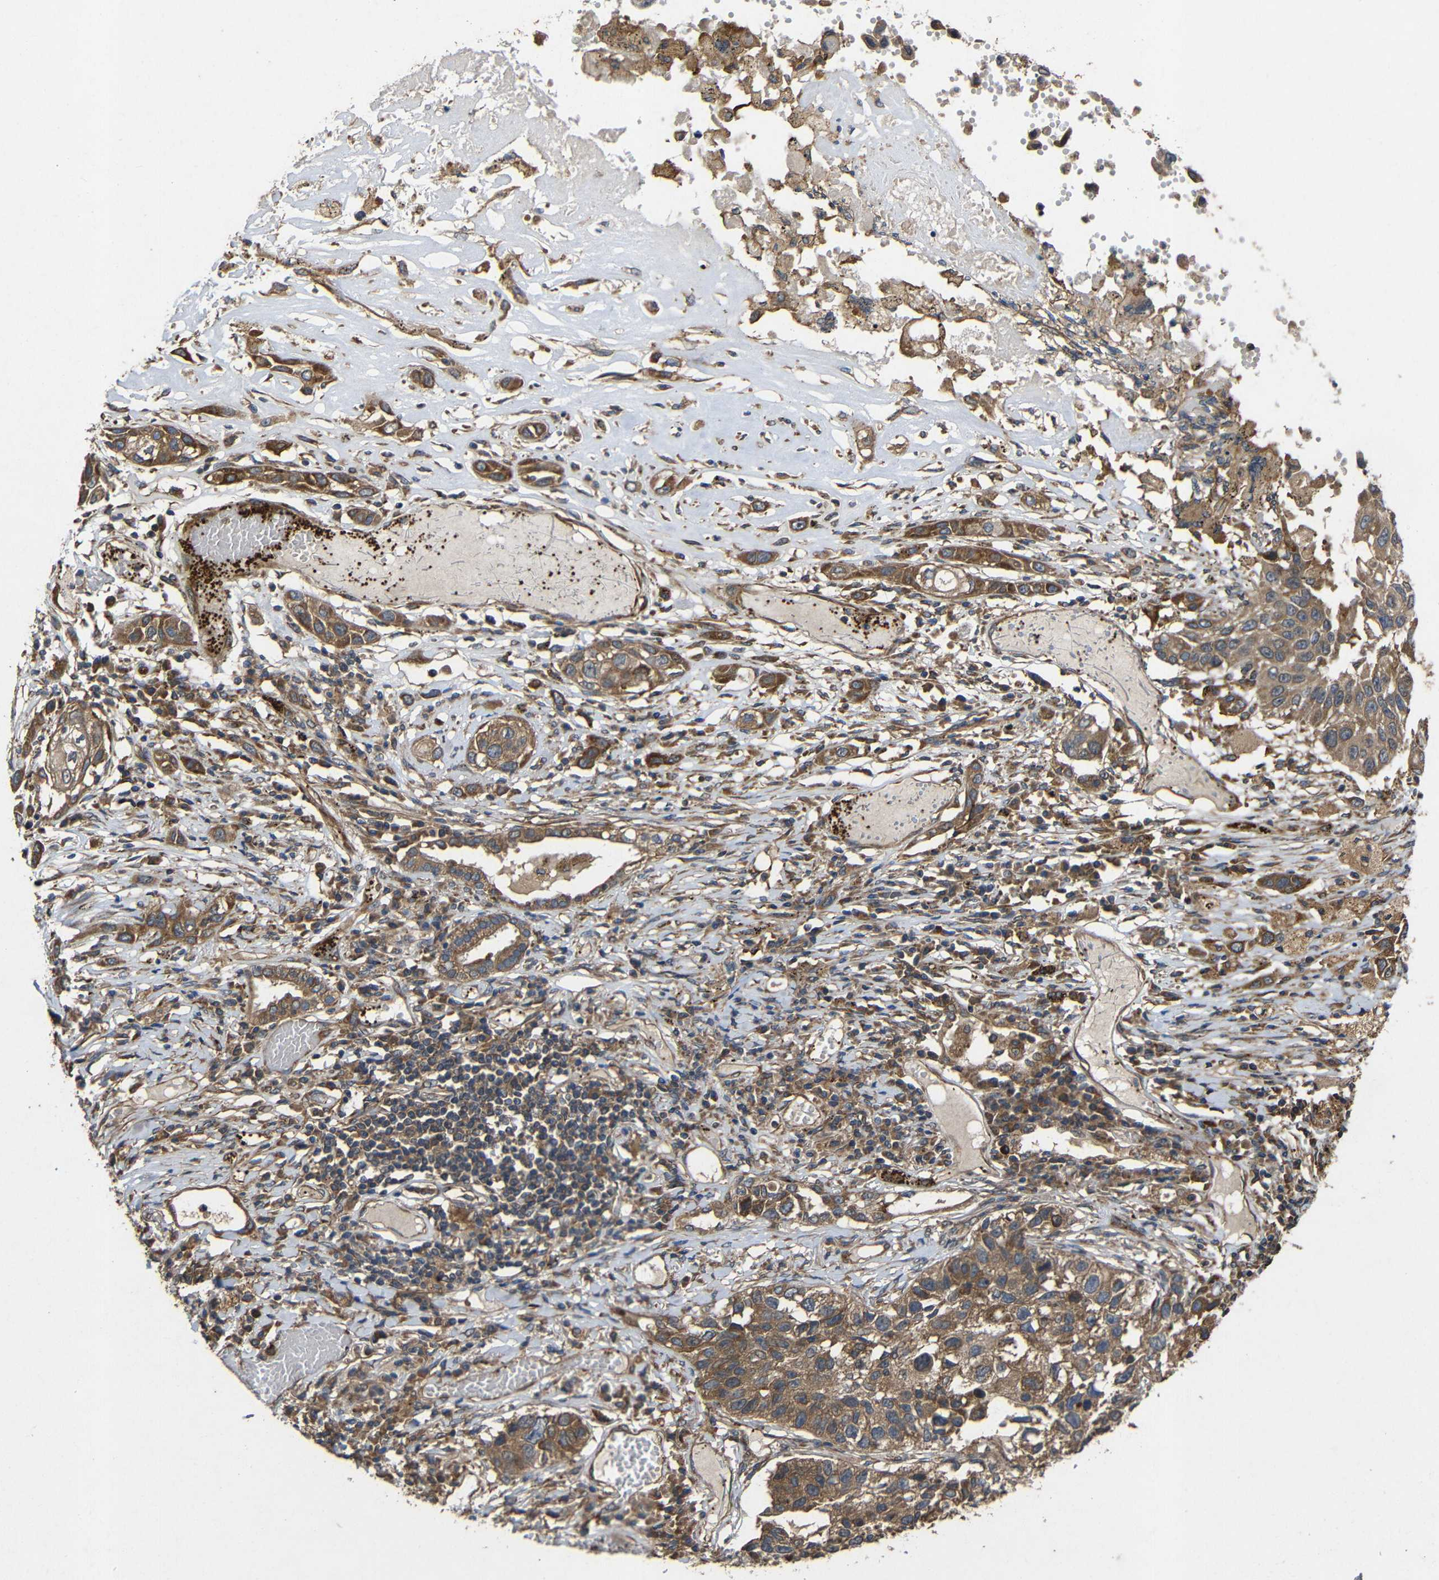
{"staining": {"intensity": "strong", "quantity": ">75%", "location": "cytoplasmic/membranous"}, "tissue": "lung cancer", "cell_type": "Tumor cells", "image_type": "cancer", "snomed": [{"axis": "morphology", "description": "Squamous cell carcinoma, NOS"}, {"axis": "topography", "description": "Lung"}], "caption": "IHC staining of lung cancer (squamous cell carcinoma), which exhibits high levels of strong cytoplasmic/membranous staining in about >75% of tumor cells indicating strong cytoplasmic/membranous protein staining. The staining was performed using DAB (3,3'-diaminobenzidine) (brown) for protein detection and nuclei were counterstained in hematoxylin (blue).", "gene": "EIF2S1", "patient": {"sex": "male", "age": 71}}